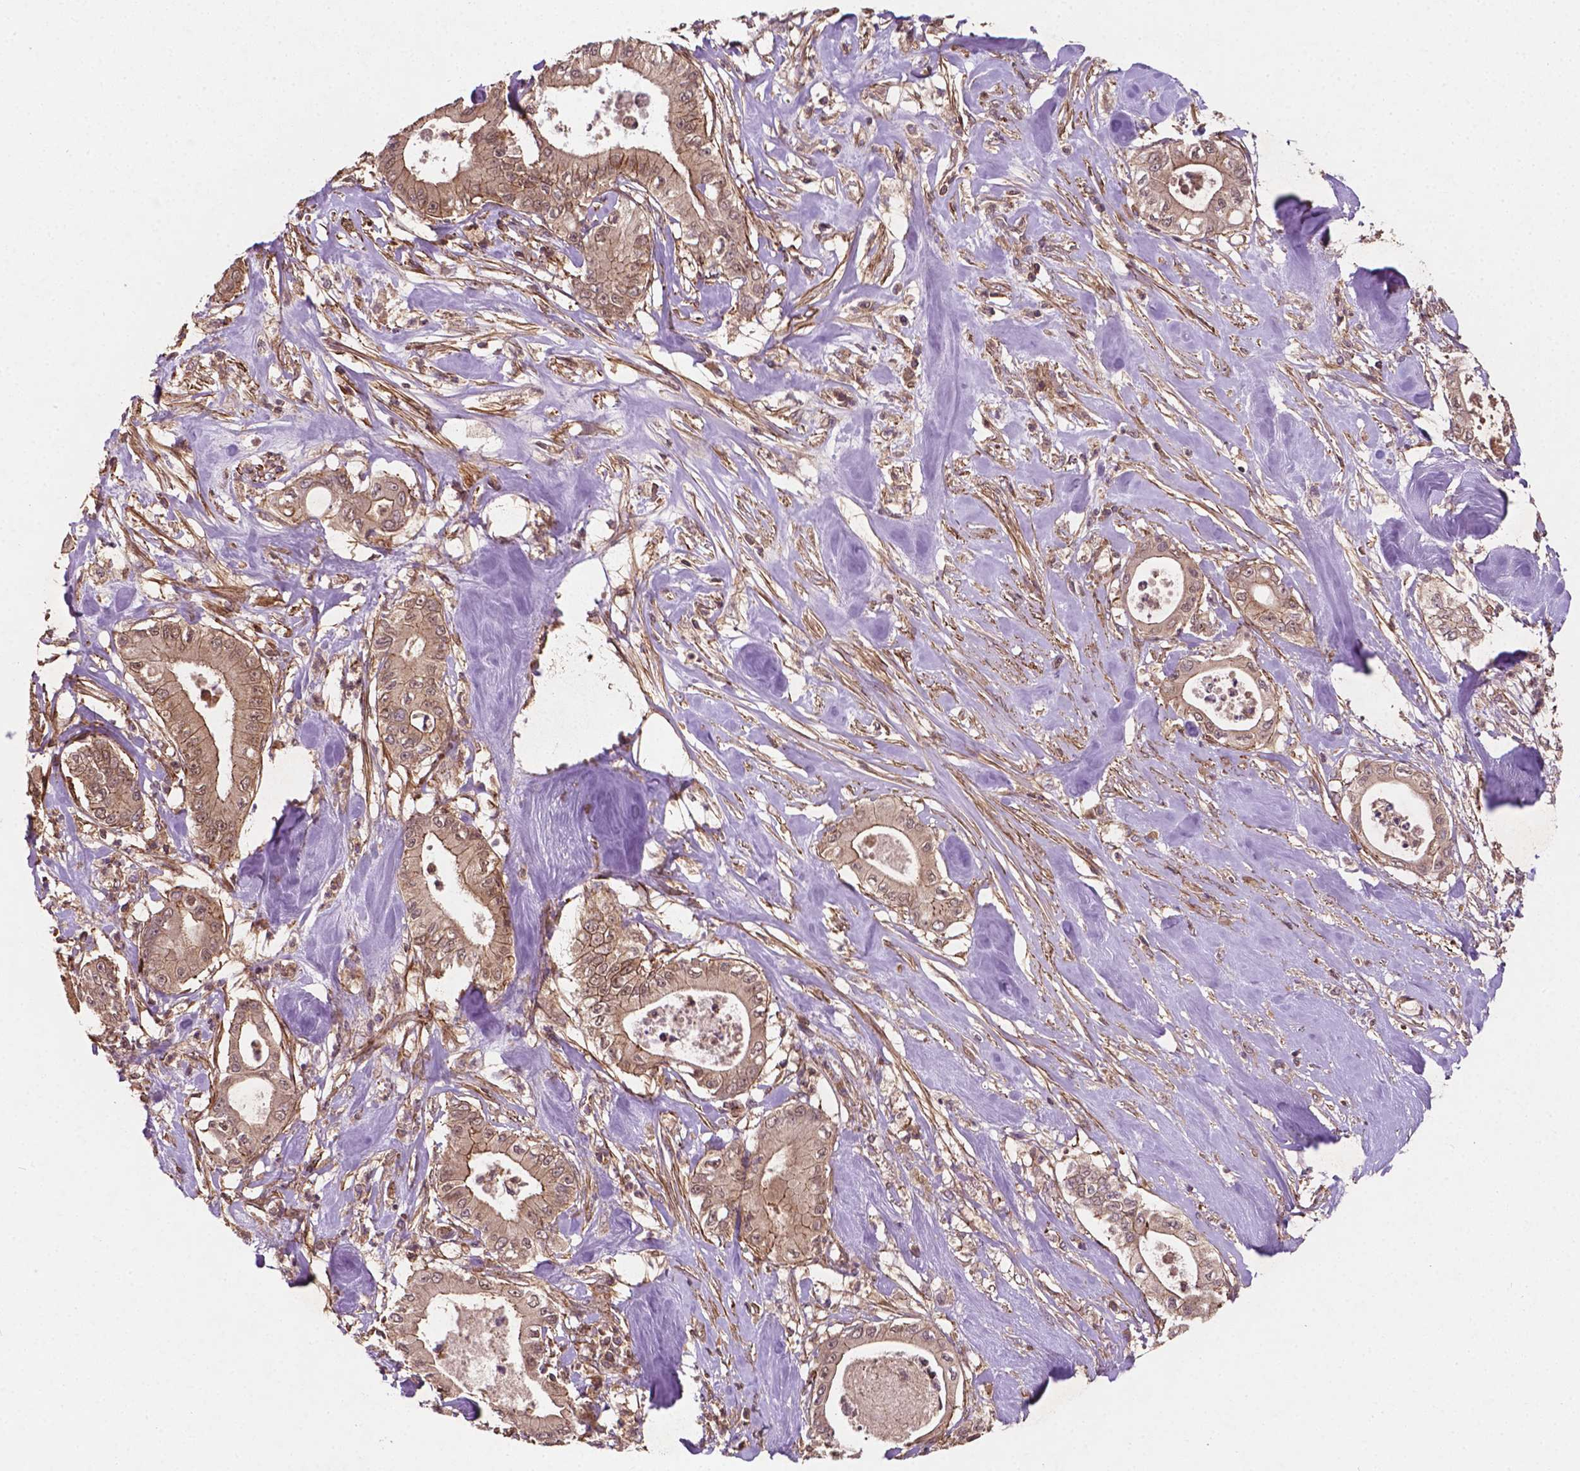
{"staining": {"intensity": "moderate", "quantity": ">75%", "location": "cytoplasmic/membranous"}, "tissue": "pancreatic cancer", "cell_type": "Tumor cells", "image_type": "cancer", "snomed": [{"axis": "morphology", "description": "Adenocarcinoma, NOS"}, {"axis": "topography", "description": "Pancreas"}], "caption": "Pancreatic cancer (adenocarcinoma) stained with immunohistochemistry (IHC) exhibits moderate cytoplasmic/membranous expression in approximately >75% of tumor cells. The staining was performed using DAB (3,3'-diaminobenzidine), with brown indicating positive protein expression. Nuclei are stained blue with hematoxylin.", "gene": "ZMYND19", "patient": {"sex": "male", "age": 71}}